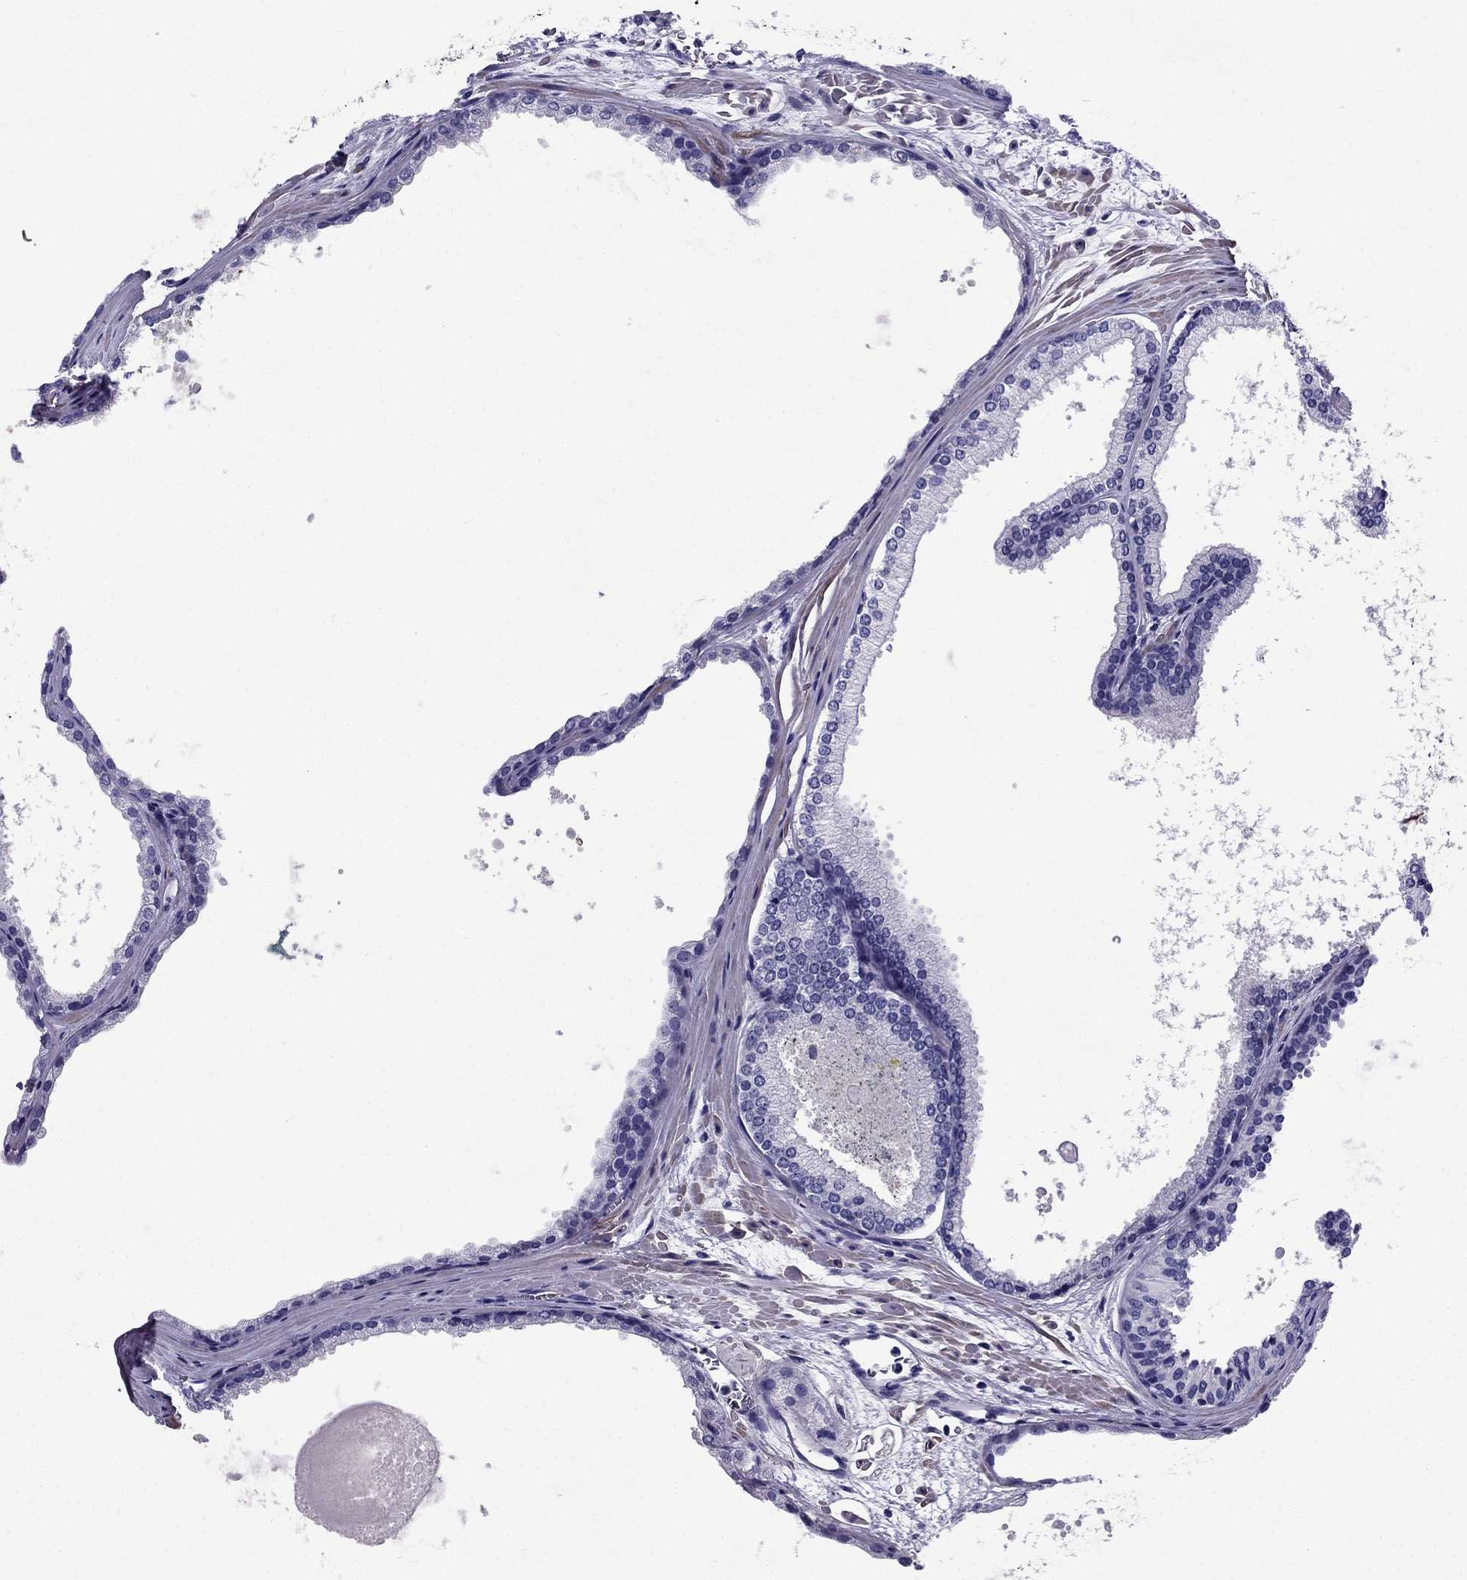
{"staining": {"intensity": "negative", "quantity": "none", "location": "none"}, "tissue": "prostate cancer", "cell_type": "Tumor cells", "image_type": "cancer", "snomed": [{"axis": "morphology", "description": "Adenocarcinoma, Low grade"}, {"axis": "topography", "description": "Prostate"}], "caption": "Immunohistochemical staining of human prostate cancer (low-grade adenocarcinoma) shows no significant staining in tumor cells.", "gene": "GPR50", "patient": {"sex": "male", "age": 56}}